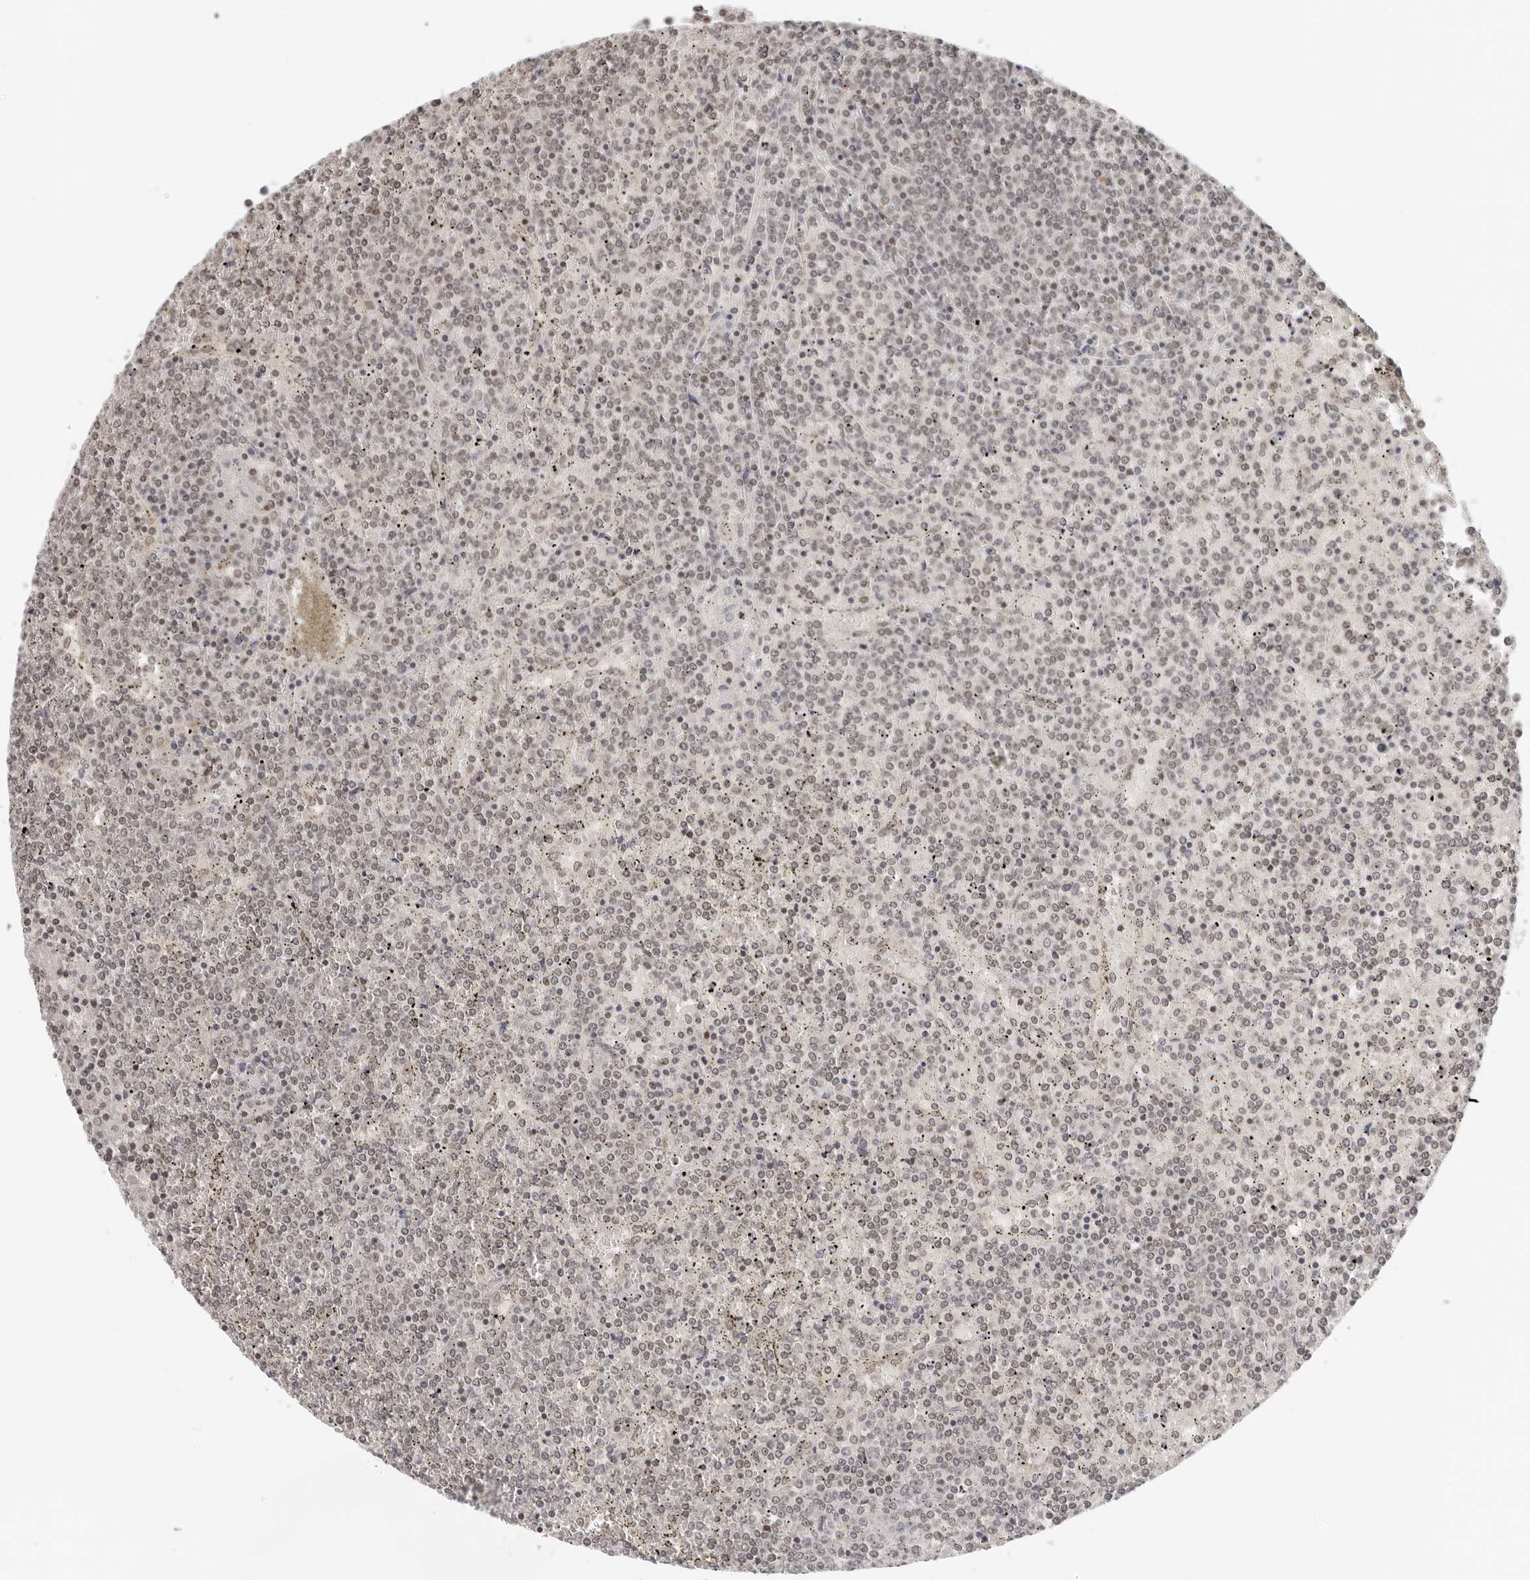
{"staining": {"intensity": "weak", "quantity": ">75%", "location": "nuclear"}, "tissue": "lymphoma", "cell_type": "Tumor cells", "image_type": "cancer", "snomed": [{"axis": "morphology", "description": "Malignant lymphoma, non-Hodgkin's type, Low grade"}, {"axis": "topography", "description": "Spleen"}], "caption": "Protein positivity by IHC shows weak nuclear positivity in about >75% of tumor cells in malignant lymphoma, non-Hodgkin's type (low-grade).", "gene": "TOX4", "patient": {"sex": "female", "age": 19}}